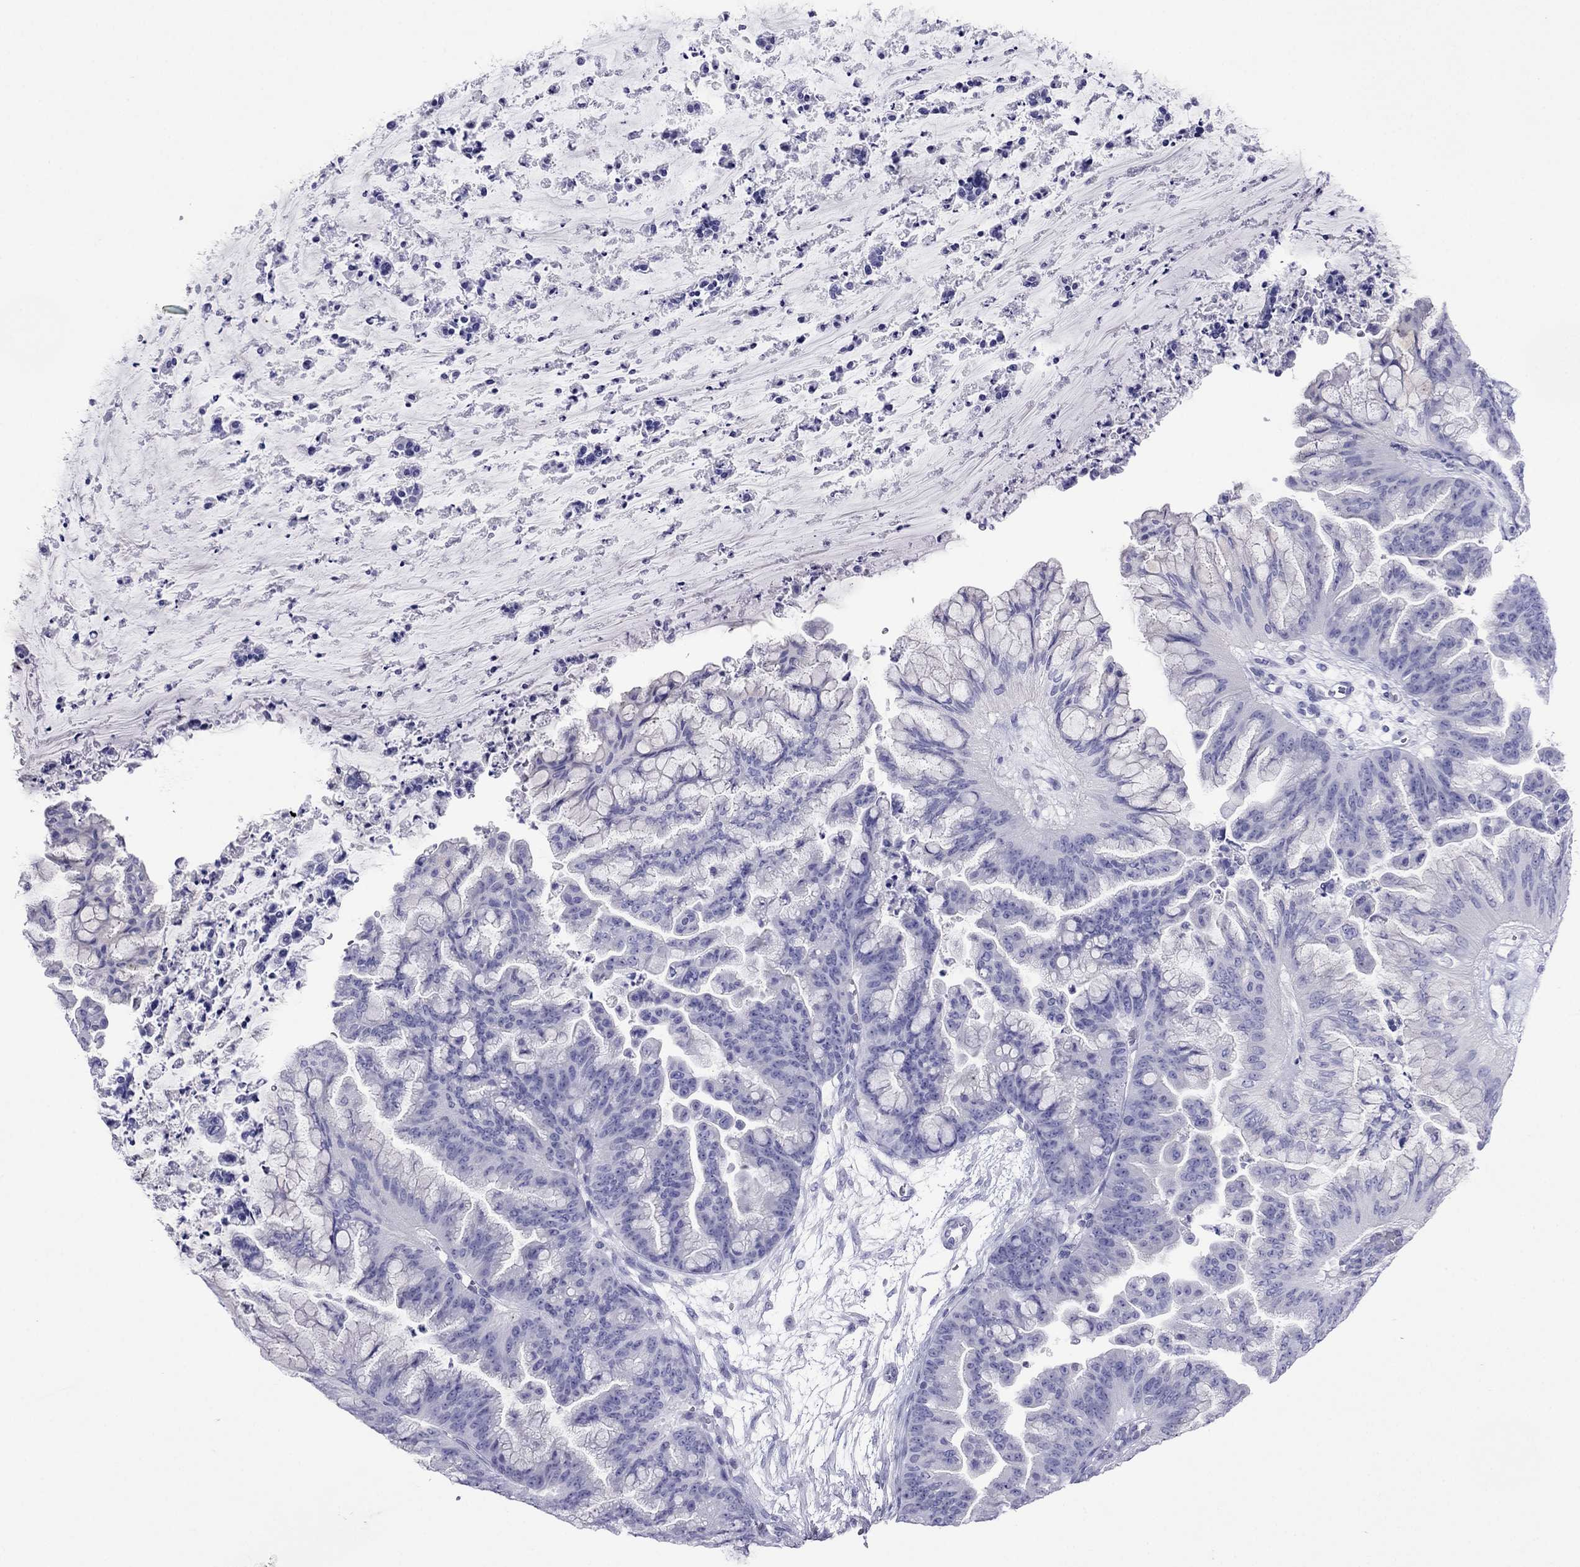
{"staining": {"intensity": "negative", "quantity": "none", "location": "none"}, "tissue": "ovarian cancer", "cell_type": "Tumor cells", "image_type": "cancer", "snomed": [{"axis": "morphology", "description": "Cystadenocarcinoma, mucinous, NOS"}, {"axis": "topography", "description": "Ovary"}], "caption": "A photomicrograph of human ovarian cancer (mucinous cystadenocarcinoma) is negative for staining in tumor cells.", "gene": "PCDHA6", "patient": {"sex": "female", "age": 67}}